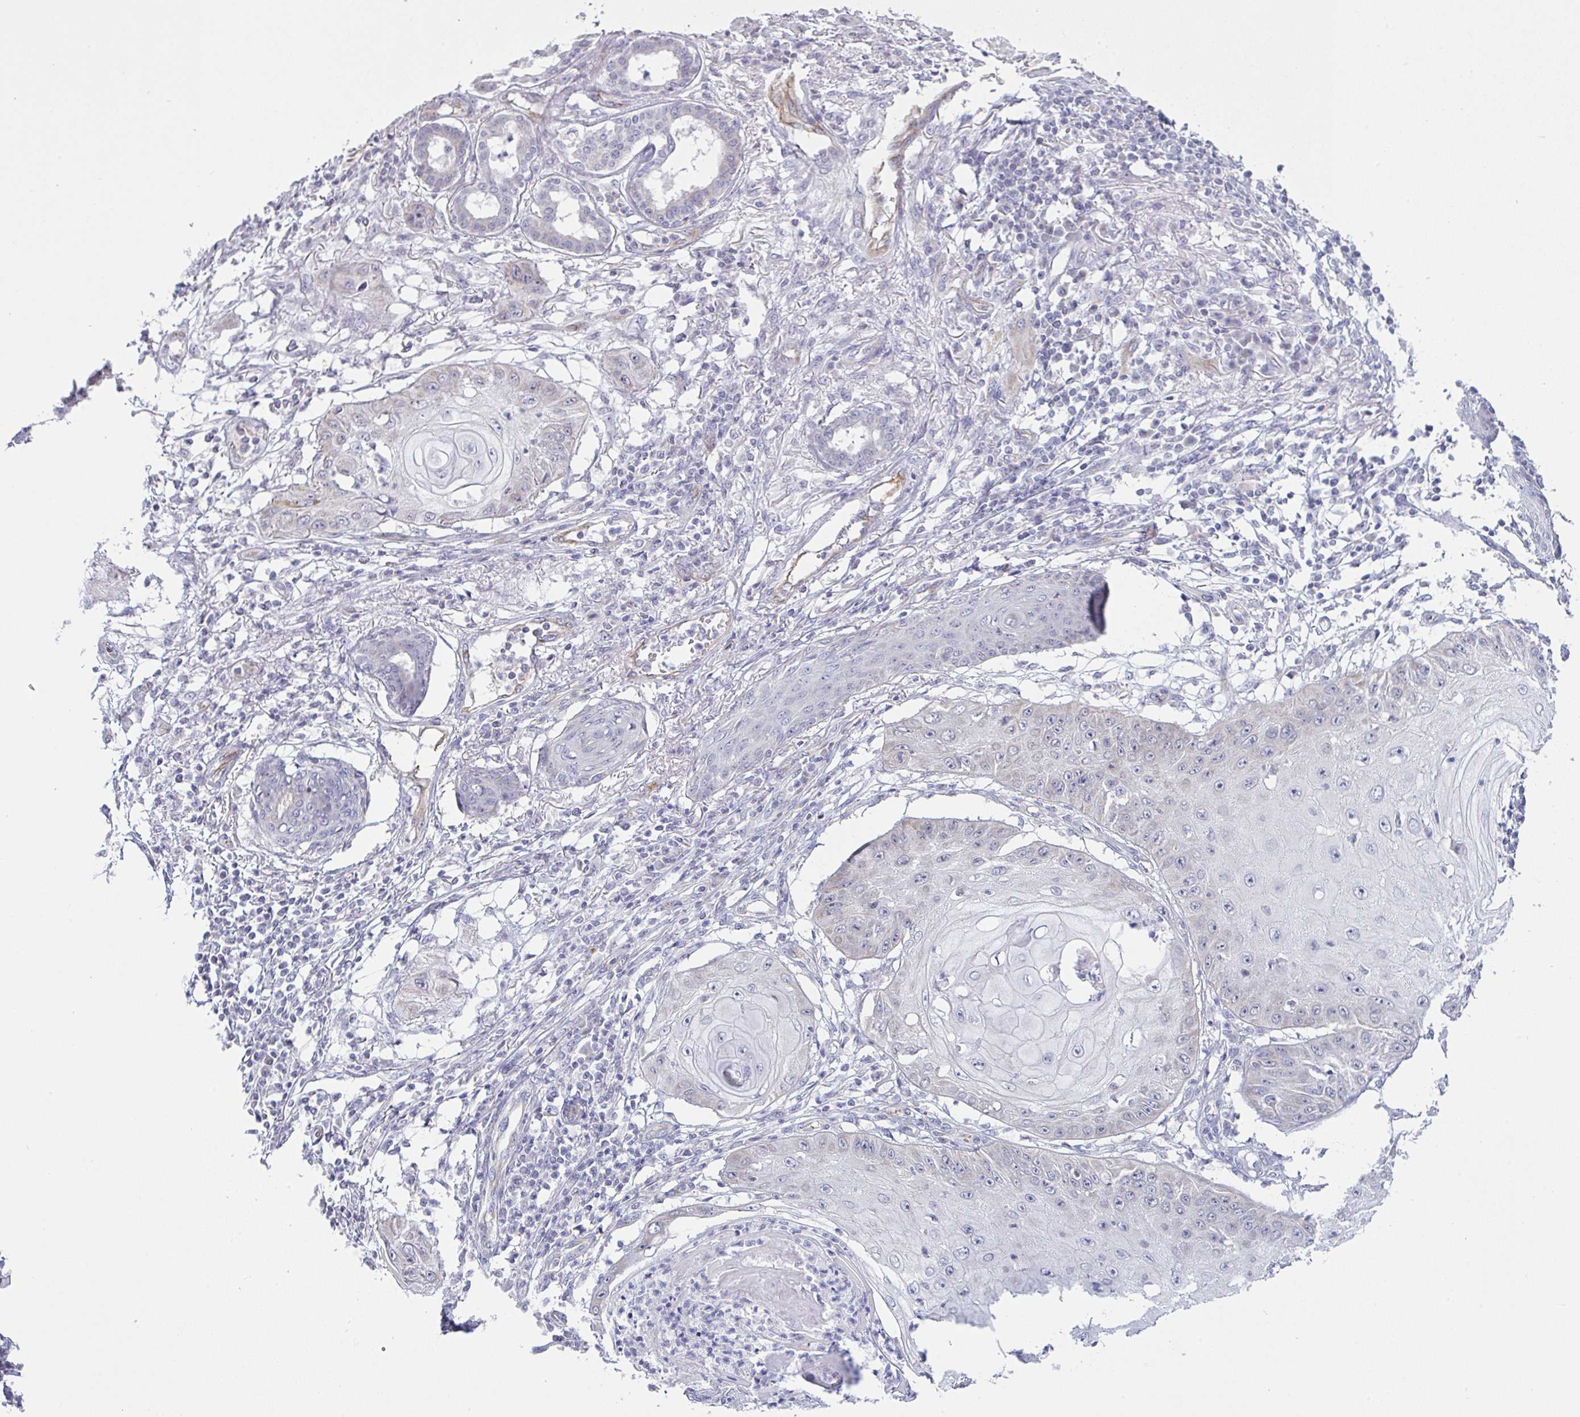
{"staining": {"intensity": "negative", "quantity": "none", "location": "none"}, "tissue": "skin cancer", "cell_type": "Tumor cells", "image_type": "cancer", "snomed": [{"axis": "morphology", "description": "Squamous cell carcinoma, NOS"}, {"axis": "topography", "description": "Skin"}], "caption": "Human skin cancer (squamous cell carcinoma) stained for a protein using immunohistochemistry (IHC) reveals no positivity in tumor cells.", "gene": "PLCD4", "patient": {"sex": "male", "age": 70}}